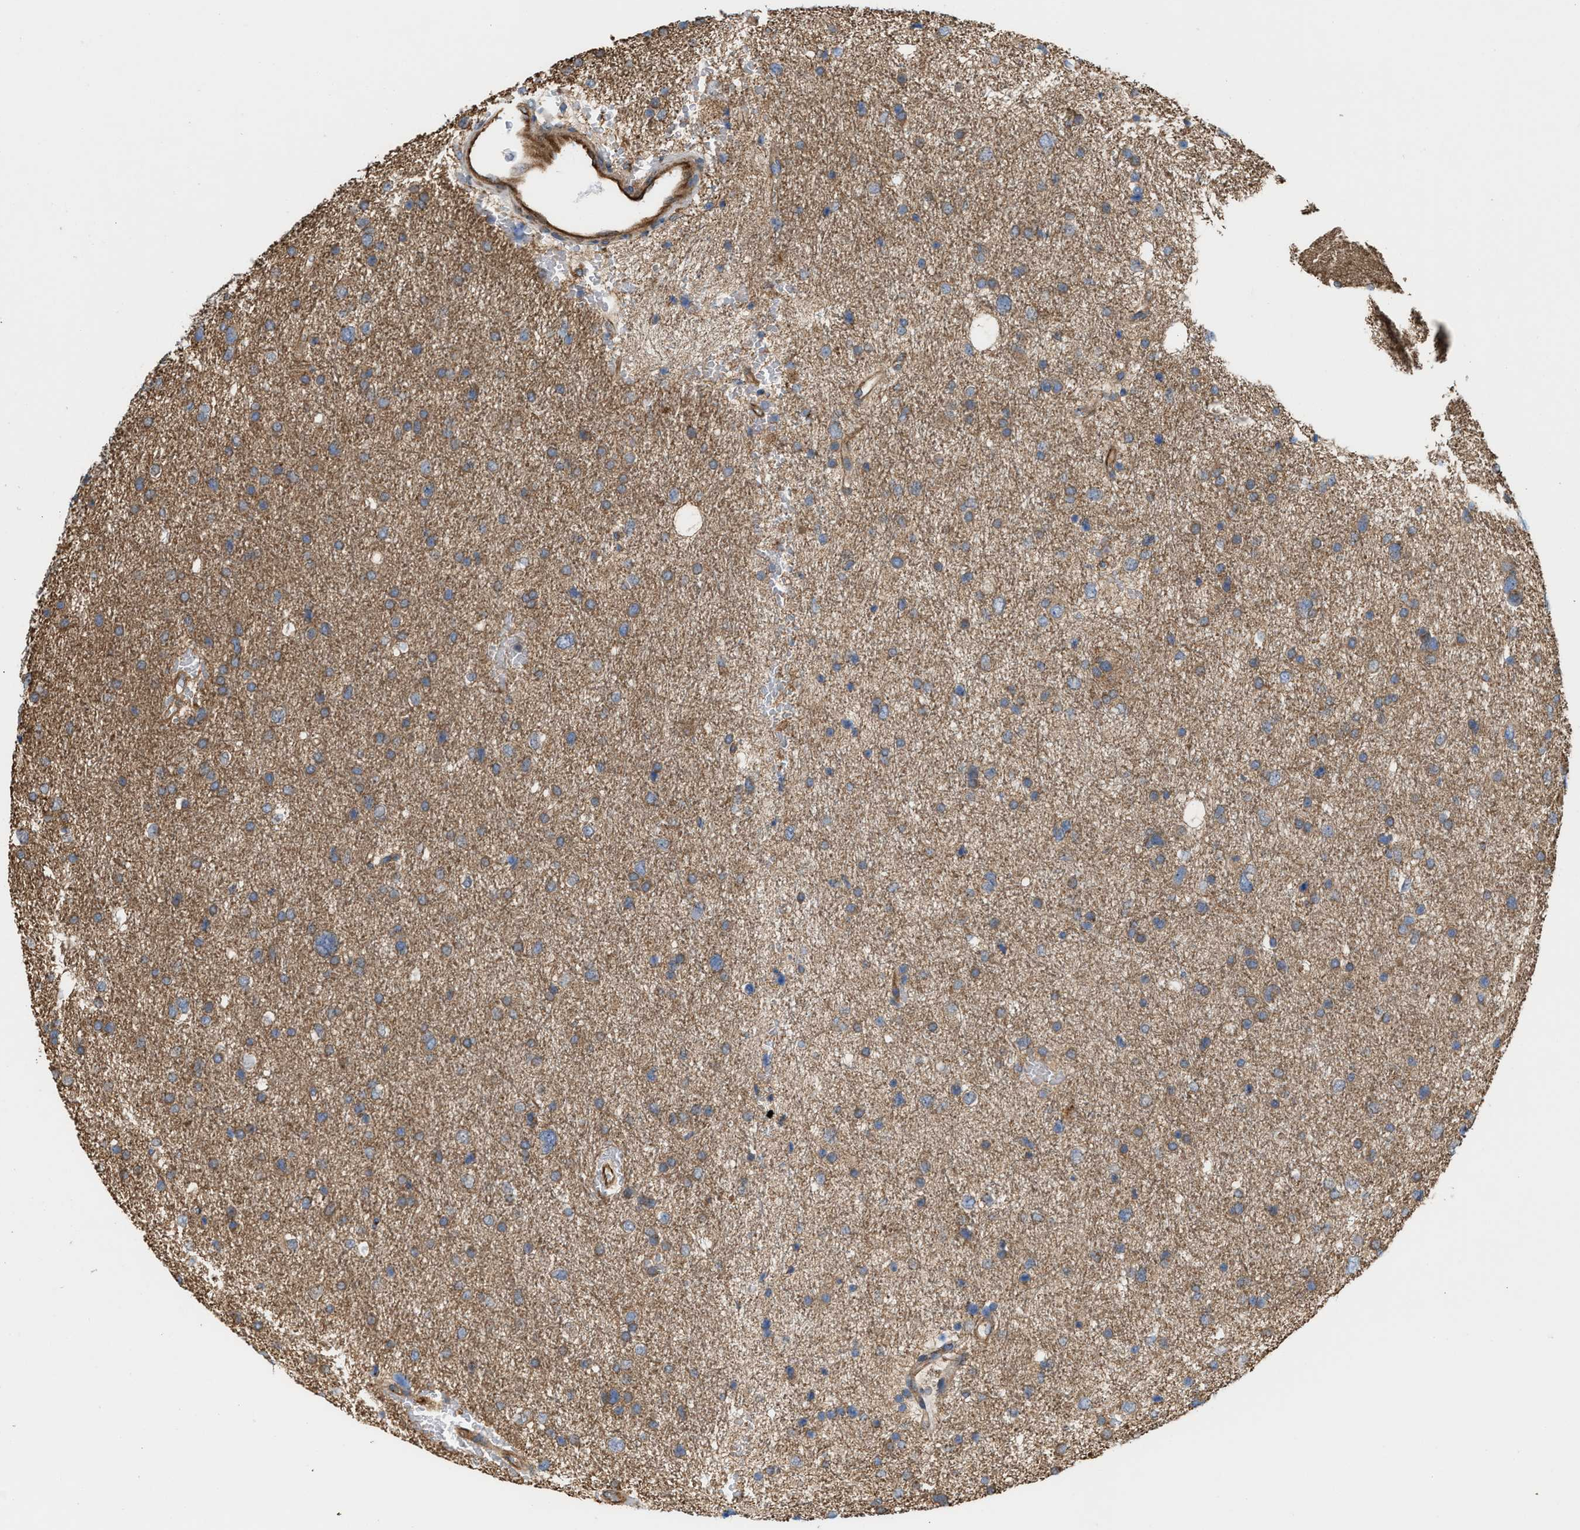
{"staining": {"intensity": "moderate", "quantity": "25%-75%", "location": "cytoplasmic/membranous"}, "tissue": "glioma", "cell_type": "Tumor cells", "image_type": "cancer", "snomed": [{"axis": "morphology", "description": "Glioma, malignant, Low grade"}, {"axis": "topography", "description": "Brain"}], "caption": "A high-resolution histopathology image shows immunohistochemistry staining of glioma, which shows moderate cytoplasmic/membranous positivity in about 25%-75% of tumor cells.", "gene": "EPS15L1", "patient": {"sex": "female", "age": 37}}